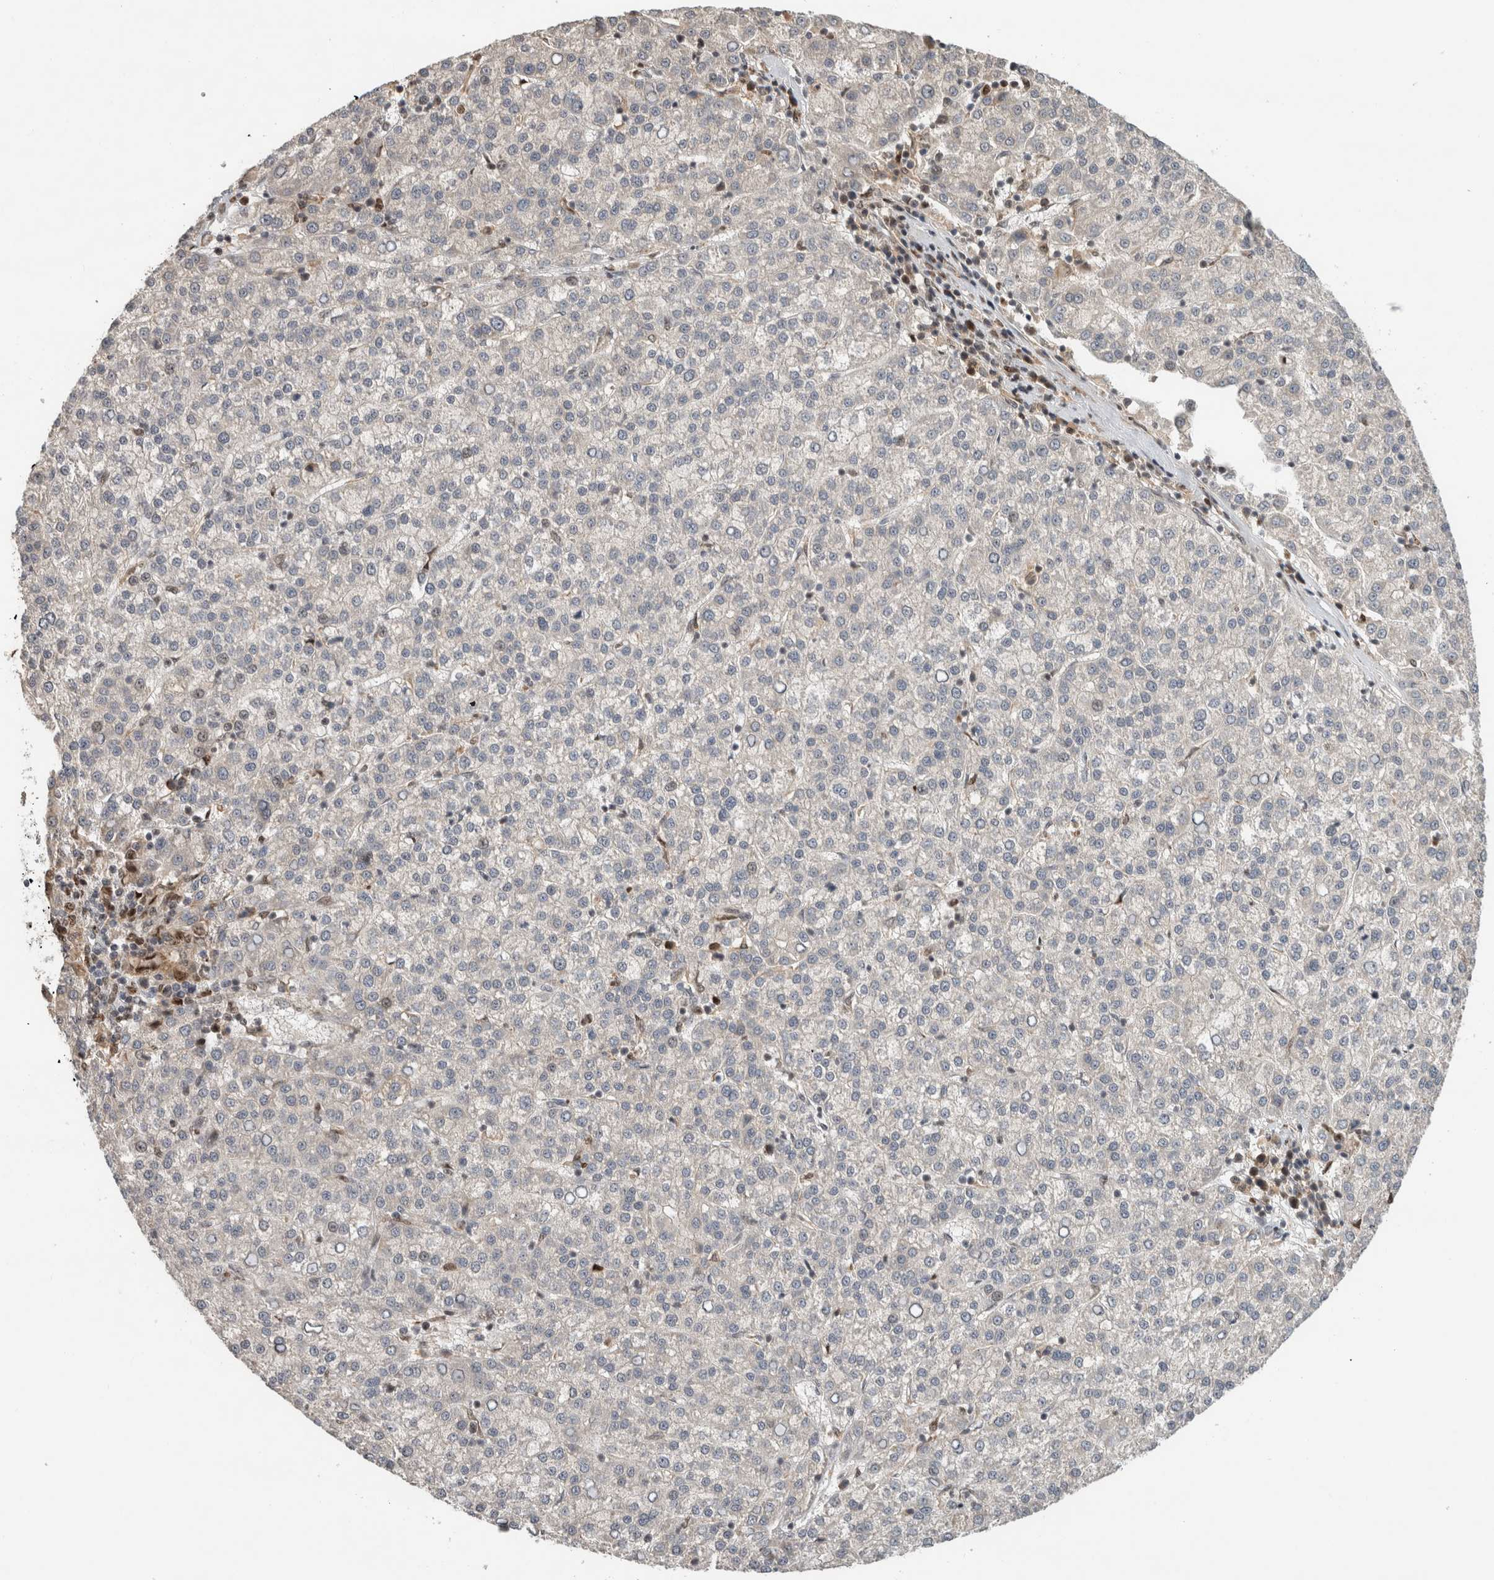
{"staining": {"intensity": "negative", "quantity": "none", "location": "none"}, "tissue": "liver cancer", "cell_type": "Tumor cells", "image_type": "cancer", "snomed": [{"axis": "morphology", "description": "Carcinoma, Hepatocellular, NOS"}, {"axis": "topography", "description": "Liver"}], "caption": "DAB (3,3'-diaminobenzidine) immunohistochemical staining of liver cancer (hepatocellular carcinoma) demonstrates no significant positivity in tumor cells. (DAB (3,3'-diaminobenzidine) IHC visualized using brightfield microscopy, high magnification).", "gene": "INSRR", "patient": {"sex": "female", "age": 58}}